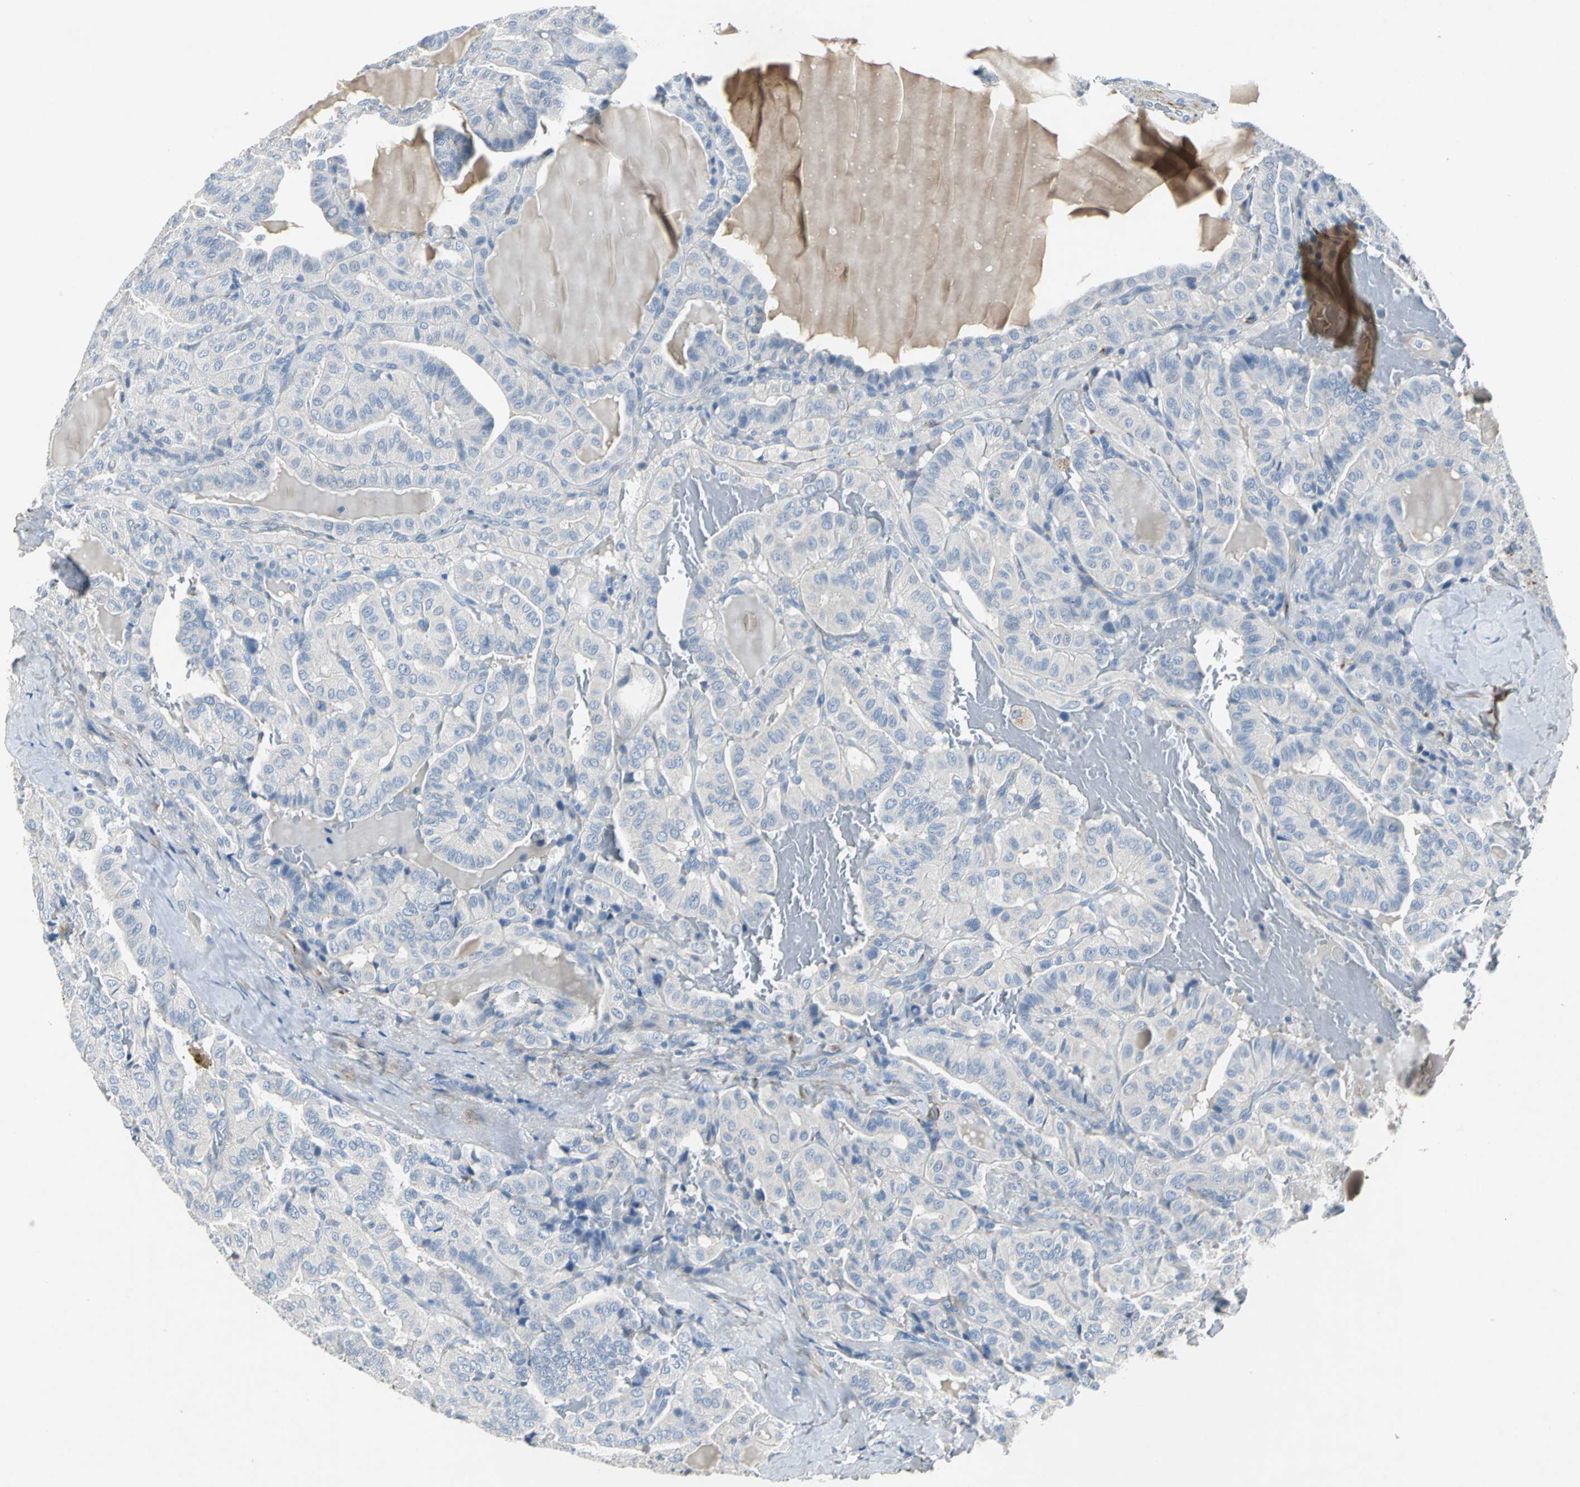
{"staining": {"intensity": "negative", "quantity": "none", "location": "none"}, "tissue": "thyroid cancer", "cell_type": "Tumor cells", "image_type": "cancer", "snomed": [{"axis": "morphology", "description": "Papillary adenocarcinoma, NOS"}, {"axis": "topography", "description": "Thyroid gland"}], "caption": "Immunohistochemical staining of papillary adenocarcinoma (thyroid) exhibits no significant expression in tumor cells.", "gene": "EFNB3", "patient": {"sex": "male", "age": 77}}